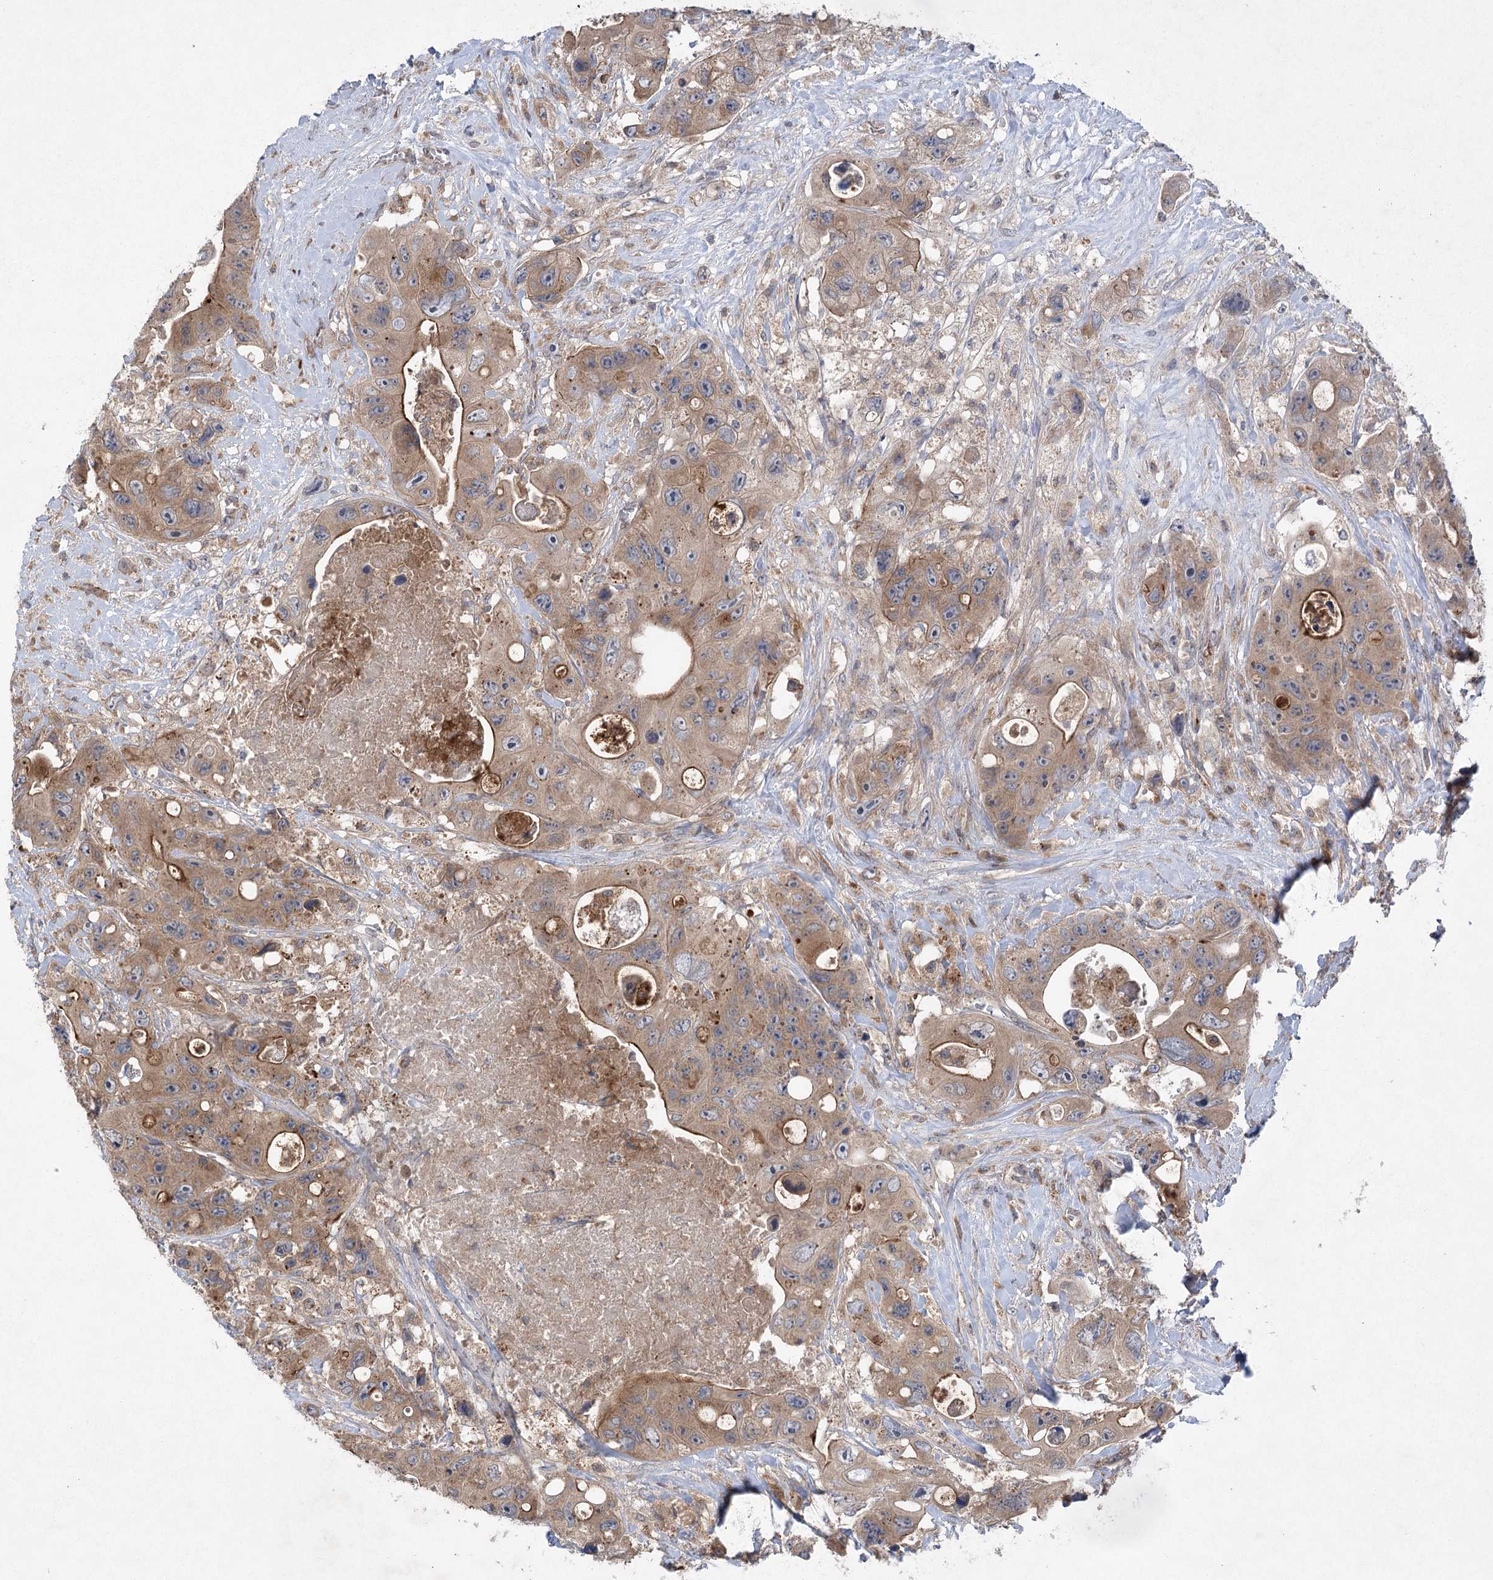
{"staining": {"intensity": "moderate", "quantity": ">75%", "location": "cytoplasmic/membranous"}, "tissue": "colorectal cancer", "cell_type": "Tumor cells", "image_type": "cancer", "snomed": [{"axis": "morphology", "description": "Adenocarcinoma, NOS"}, {"axis": "topography", "description": "Colon"}], "caption": "Adenocarcinoma (colorectal) was stained to show a protein in brown. There is medium levels of moderate cytoplasmic/membranous positivity in about >75% of tumor cells. (DAB = brown stain, brightfield microscopy at high magnification).", "gene": "METTL24", "patient": {"sex": "female", "age": 46}}